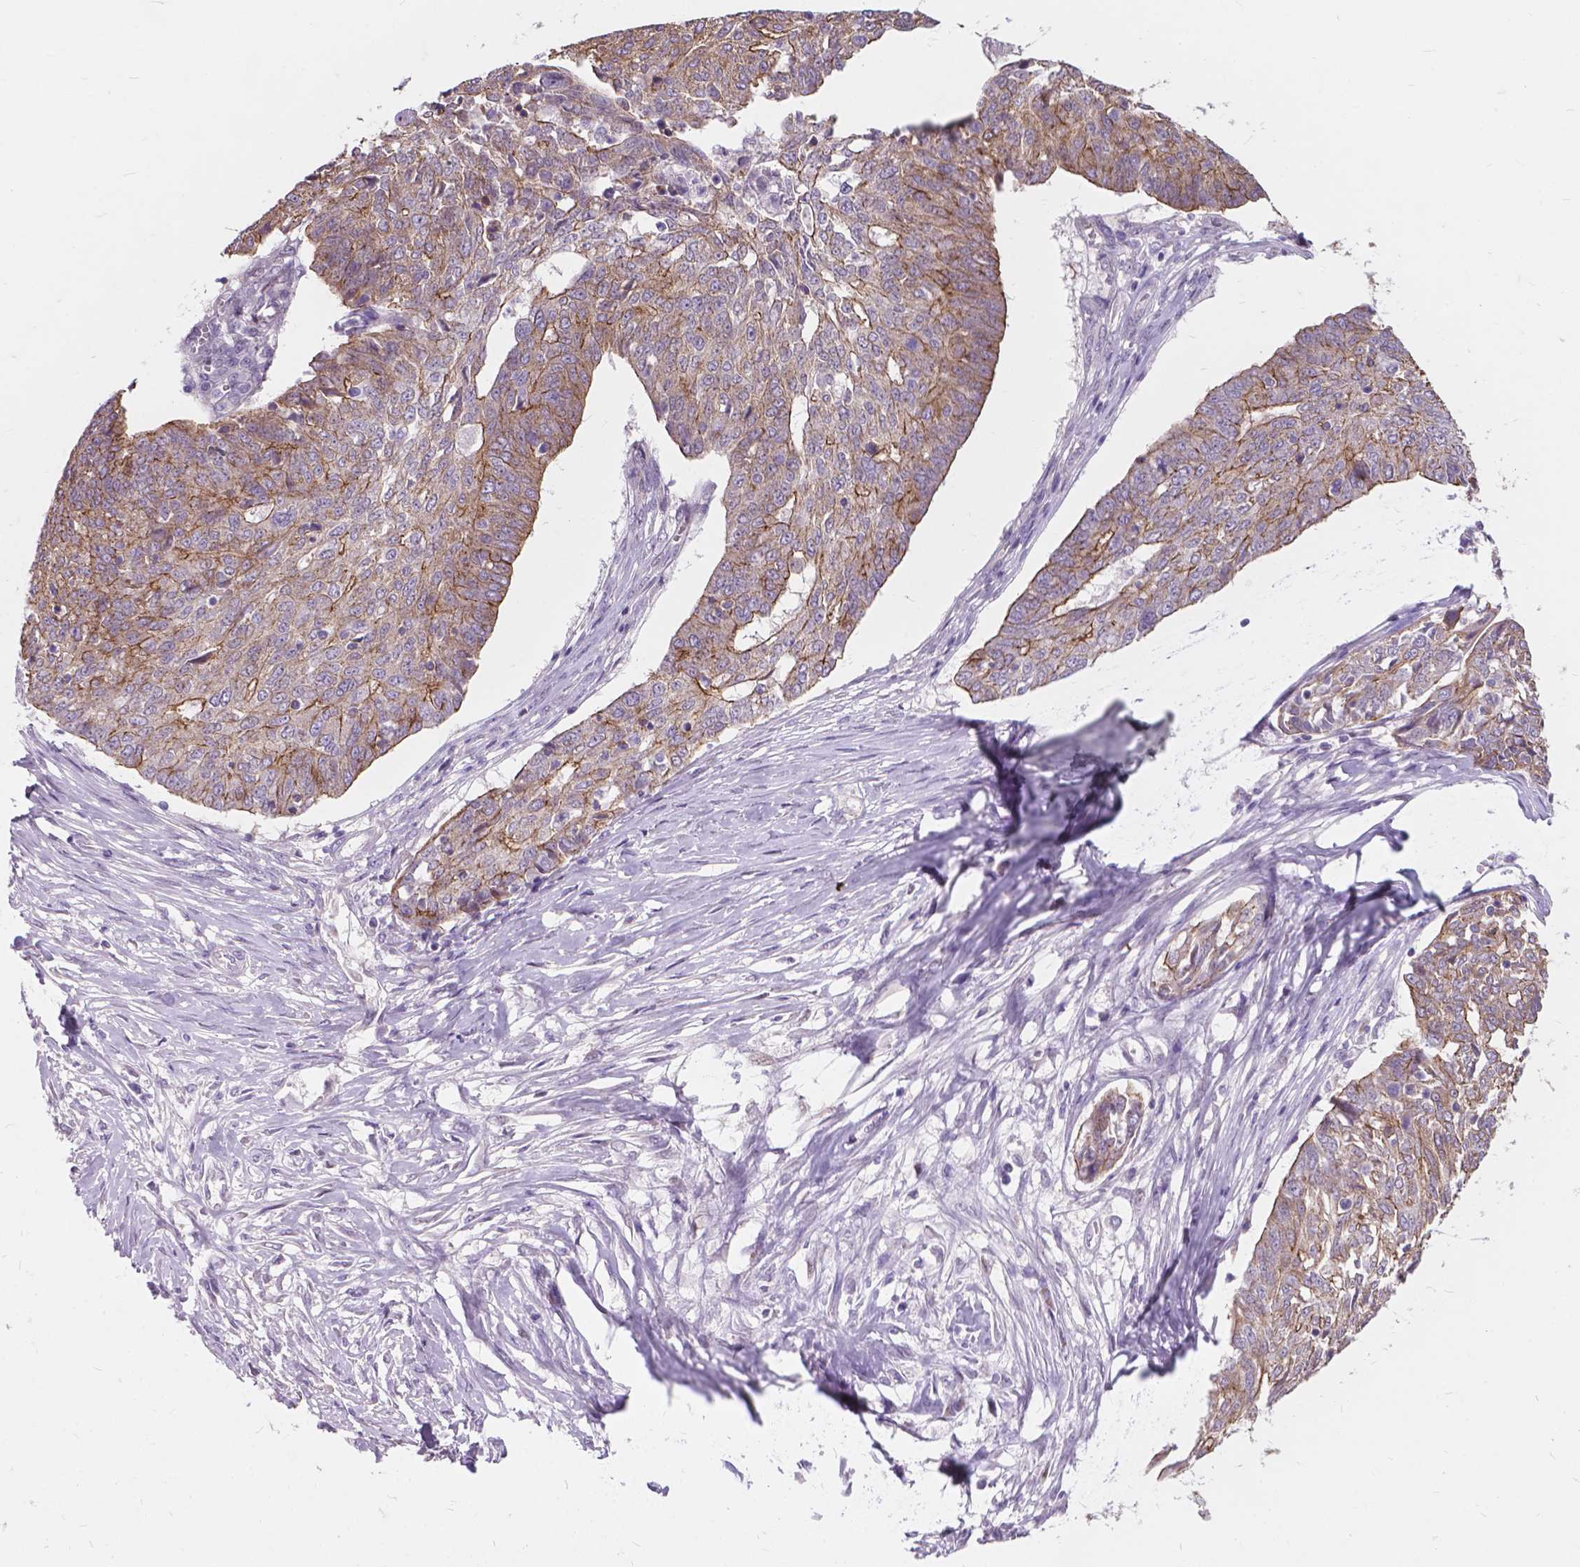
{"staining": {"intensity": "moderate", "quantity": "25%-75%", "location": "cytoplasmic/membranous"}, "tissue": "ovarian cancer", "cell_type": "Tumor cells", "image_type": "cancer", "snomed": [{"axis": "morphology", "description": "Cystadenocarcinoma, serous, NOS"}, {"axis": "topography", "description": "Ovary"}], "caption": "Human ovarian serous cystadenocarcinoma stained with a brown dye reveals moderate cytoplasmic/membranous positive positivity in about 25%-75% of tumor cells.", "gene": "MYH14", "patient": {"sex": "female", "age": 67}}